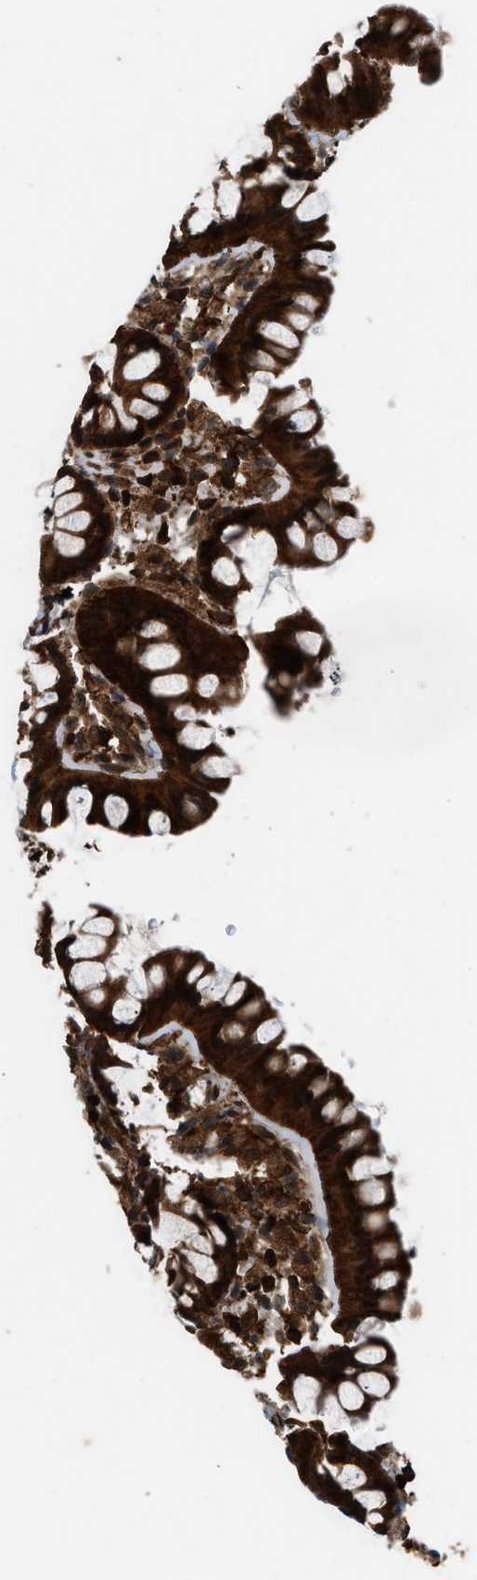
{"staining": {"intensity": "moderate", "quantity": ">75%", "location": "cytoplasmic/membranous"}, "tissue": "colon", "cell_type": "Endothelial cells", "image_type": "normal", "snomed": [{"axis": "morphology", "description": "Normal tissue, NOS"}, {"axis": "topography", "description": "Colon"}], "caption": "This is a micrograph of immunohistochemistry (IHC) staining of unremarkable colon, which shows moderate staining in the cytoplasmic/membranous of endothelial cells.", "gene": "OXSR1", "patient": {"sex": "female", "age": 55}}